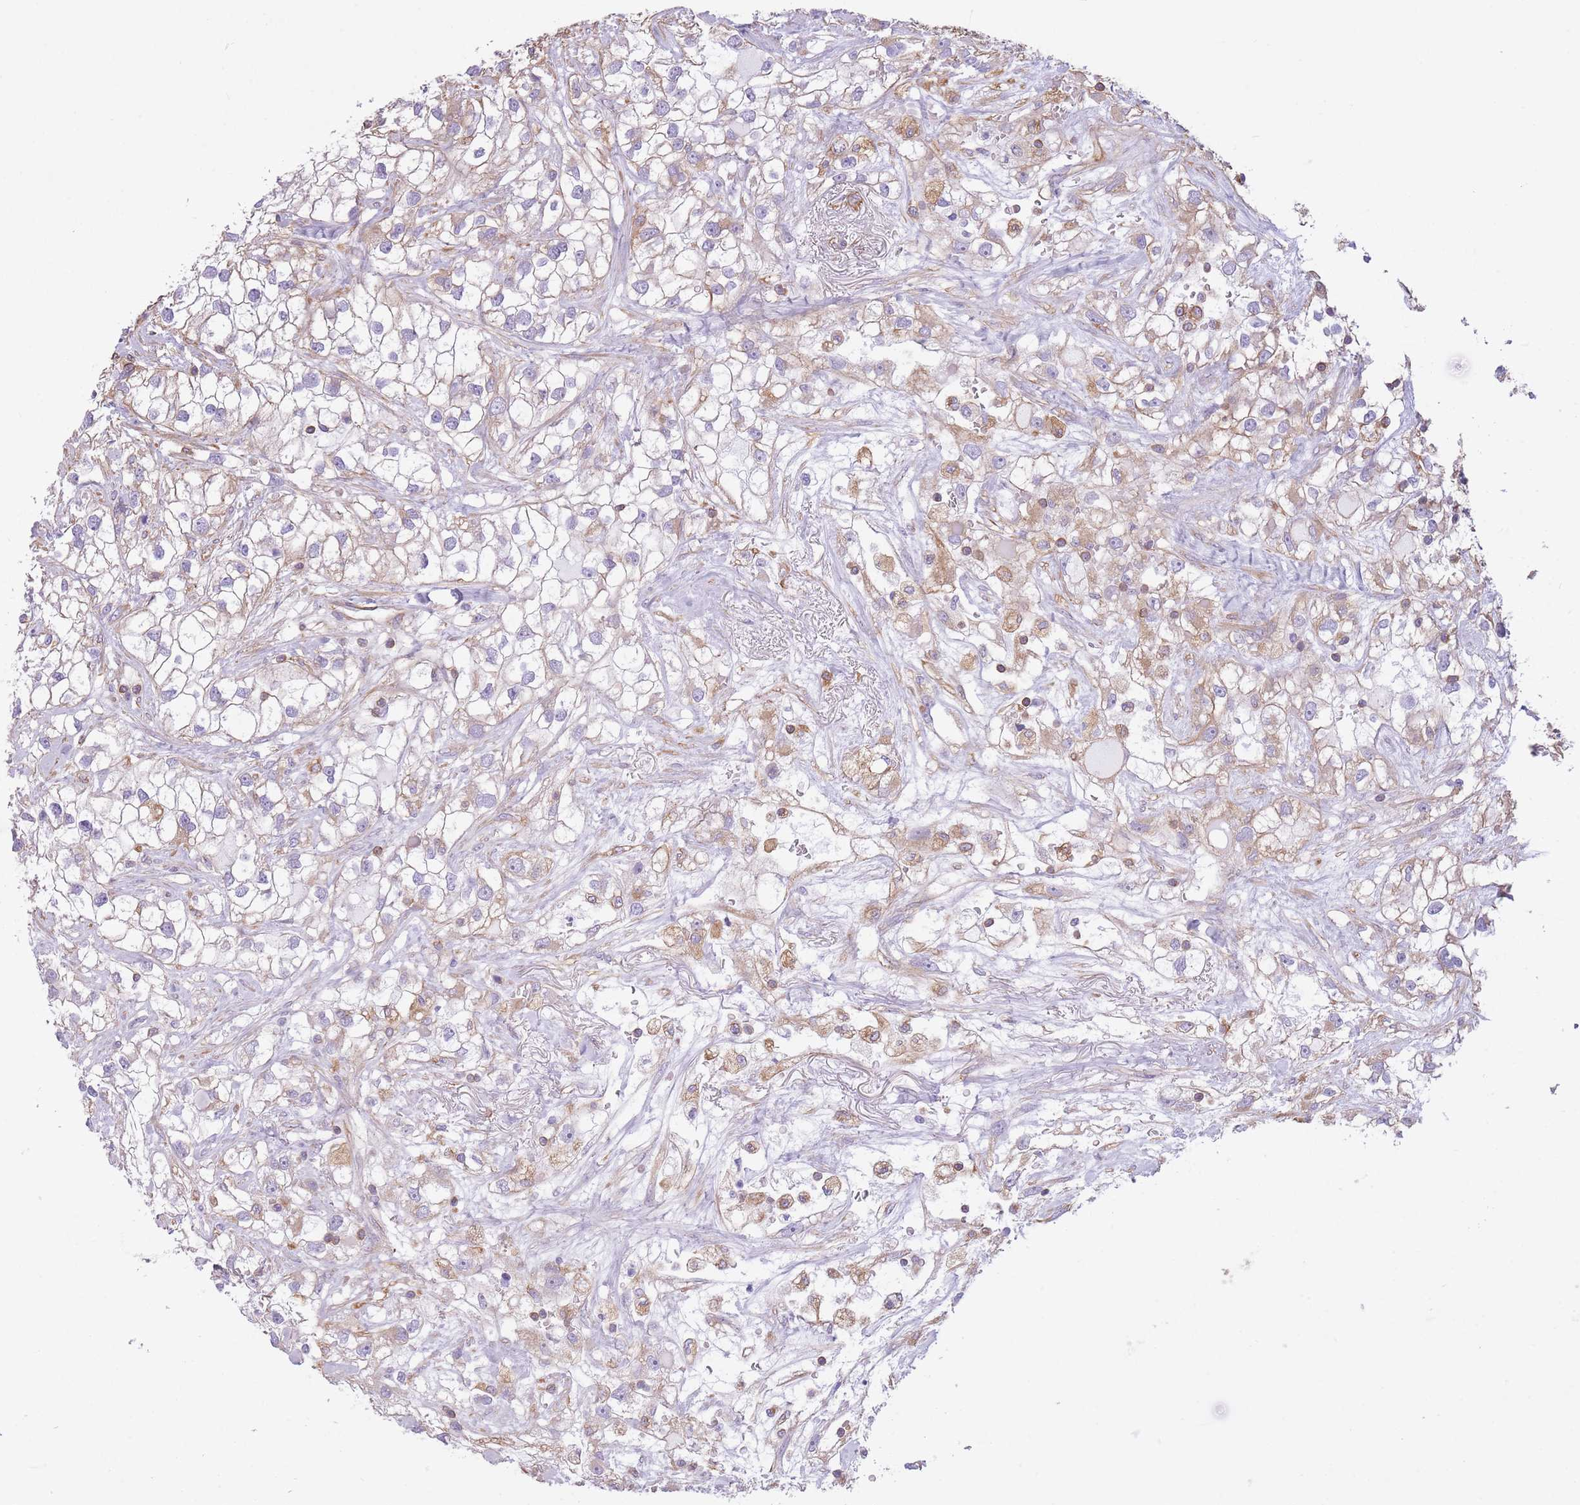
{"staining": {"intensity": "moderate", "quantity": "25%-75%", "location": "cytoplasmic/membranous"}, "tissue": "renal cancer", "cell_type": "Tumor cells", "image_type": "cancer", "snomed": [{"axis": "morphology", "description": "Adenocarcinoma, NOS"}, {"axis": "topography", "description": "Kidney"}], "caption": "The immunohistochemical stain highlights moderate cytoplasmic/membranous expression in tumor cells of renal cancer tissue.", "gene": "ADD1", "patient": {"sex": "male", "age": 59}}